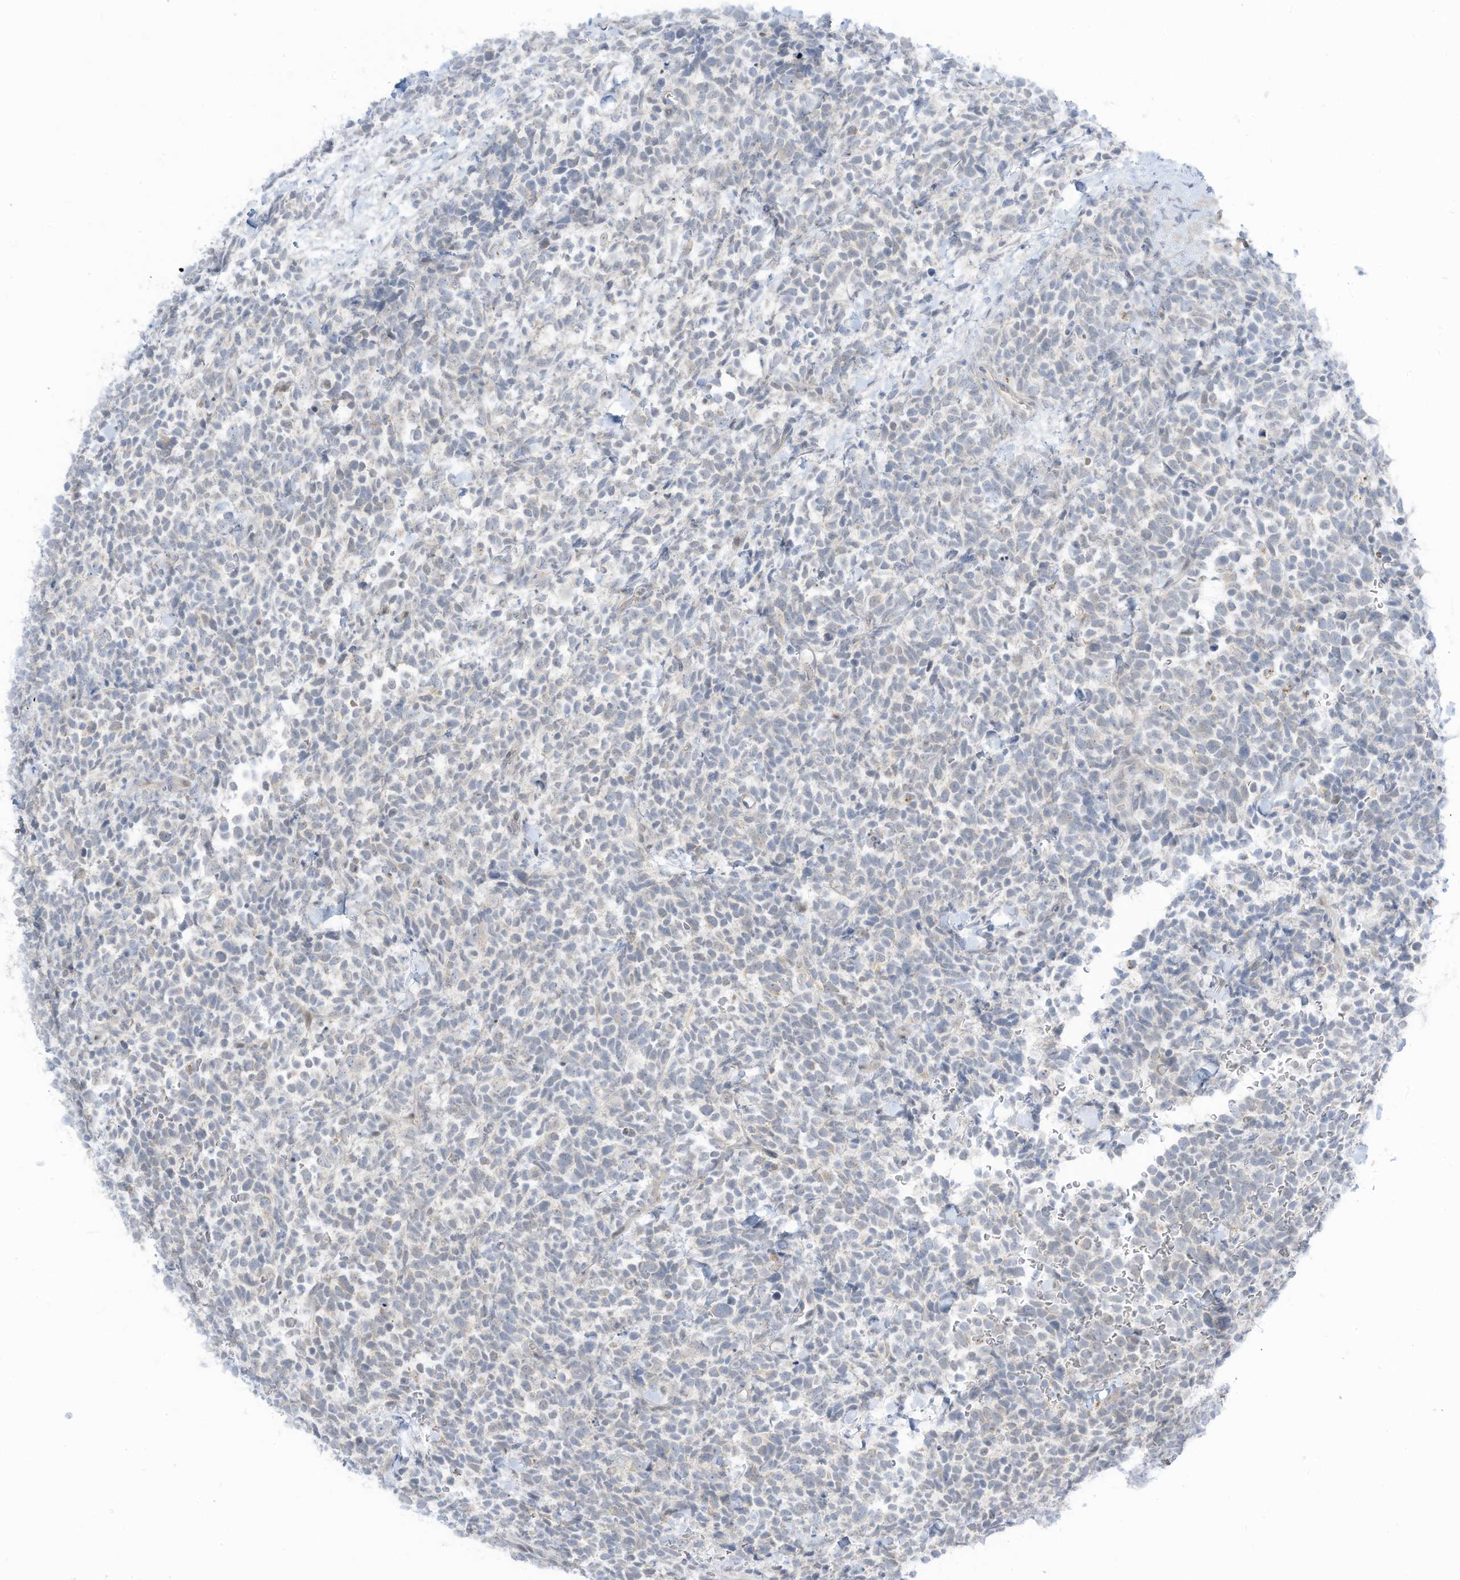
{"staining": {"intensity": "negative", "quantity": "none", "location": "none"}, "tissue": "urothelial cancer", "cell_type": "Tumor cells", "image_type": "cancer", "snomed": [{"axis": "morphology", "description": "Urothelial carcinoma, High grade"}, {"axis": "topography", "description": "Urinary bladder"}], "caption": "The photomicrograph shows no significant positivity in tumor cells of urothelial carcinoma (high-grade).", "gene": "ASPRV1", "patient": {"sex": "female", "age": 82}}